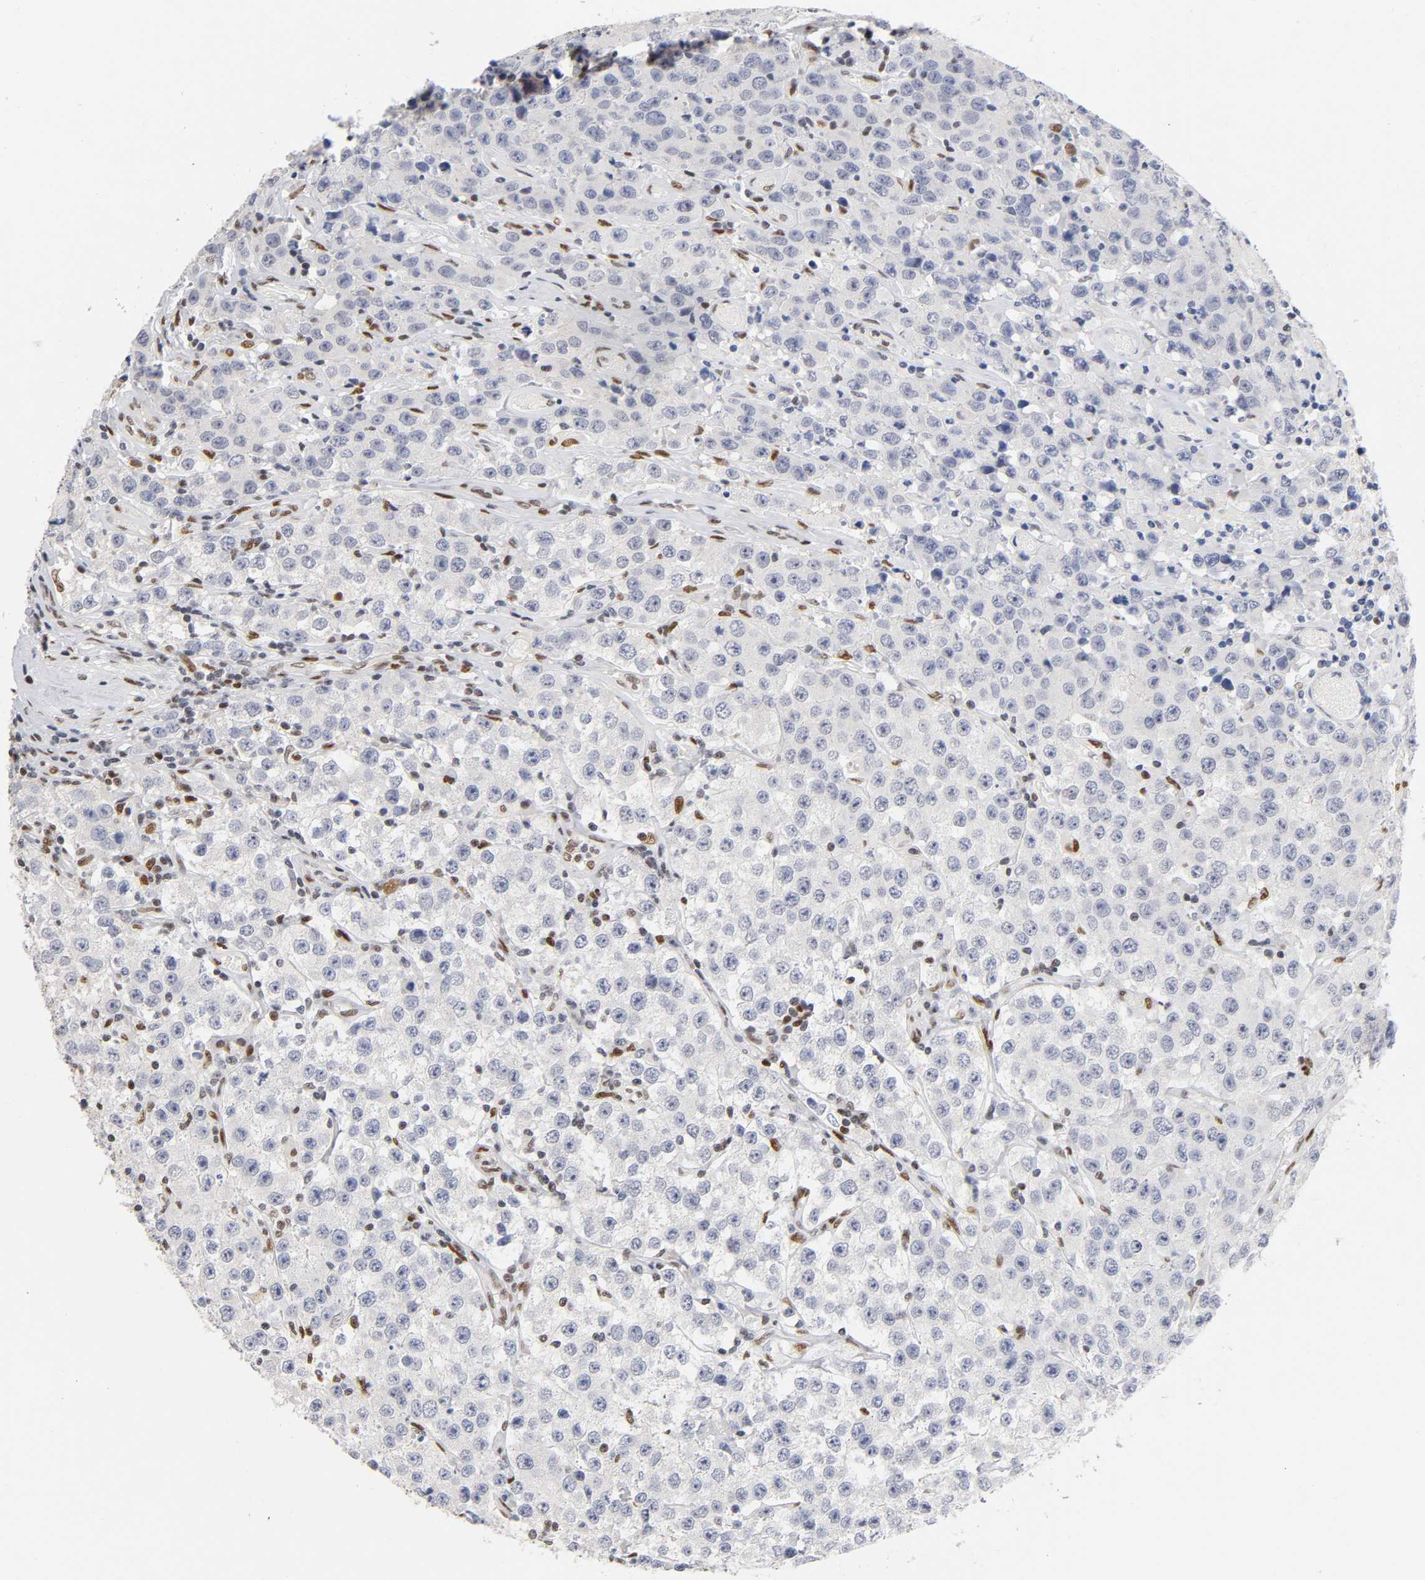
{"staining": {"intensity": "negative", "quantity": "none", "location": "none"}, "tissue": "testis cancer", "cell_type": "Tumor cells", "image_type": "cancer", "snomed": [{"axis": "morphology", "description": "Seminoma, NOS"}, {"axis": "topography", "description": "Testis"}], "caption": "Human seminoma (testis) stained for a protein using immunohistochemistry shows no positivity in tumor cells.", "gene": "NR3C1", "patient": {"sex": "male", "age": 52}}